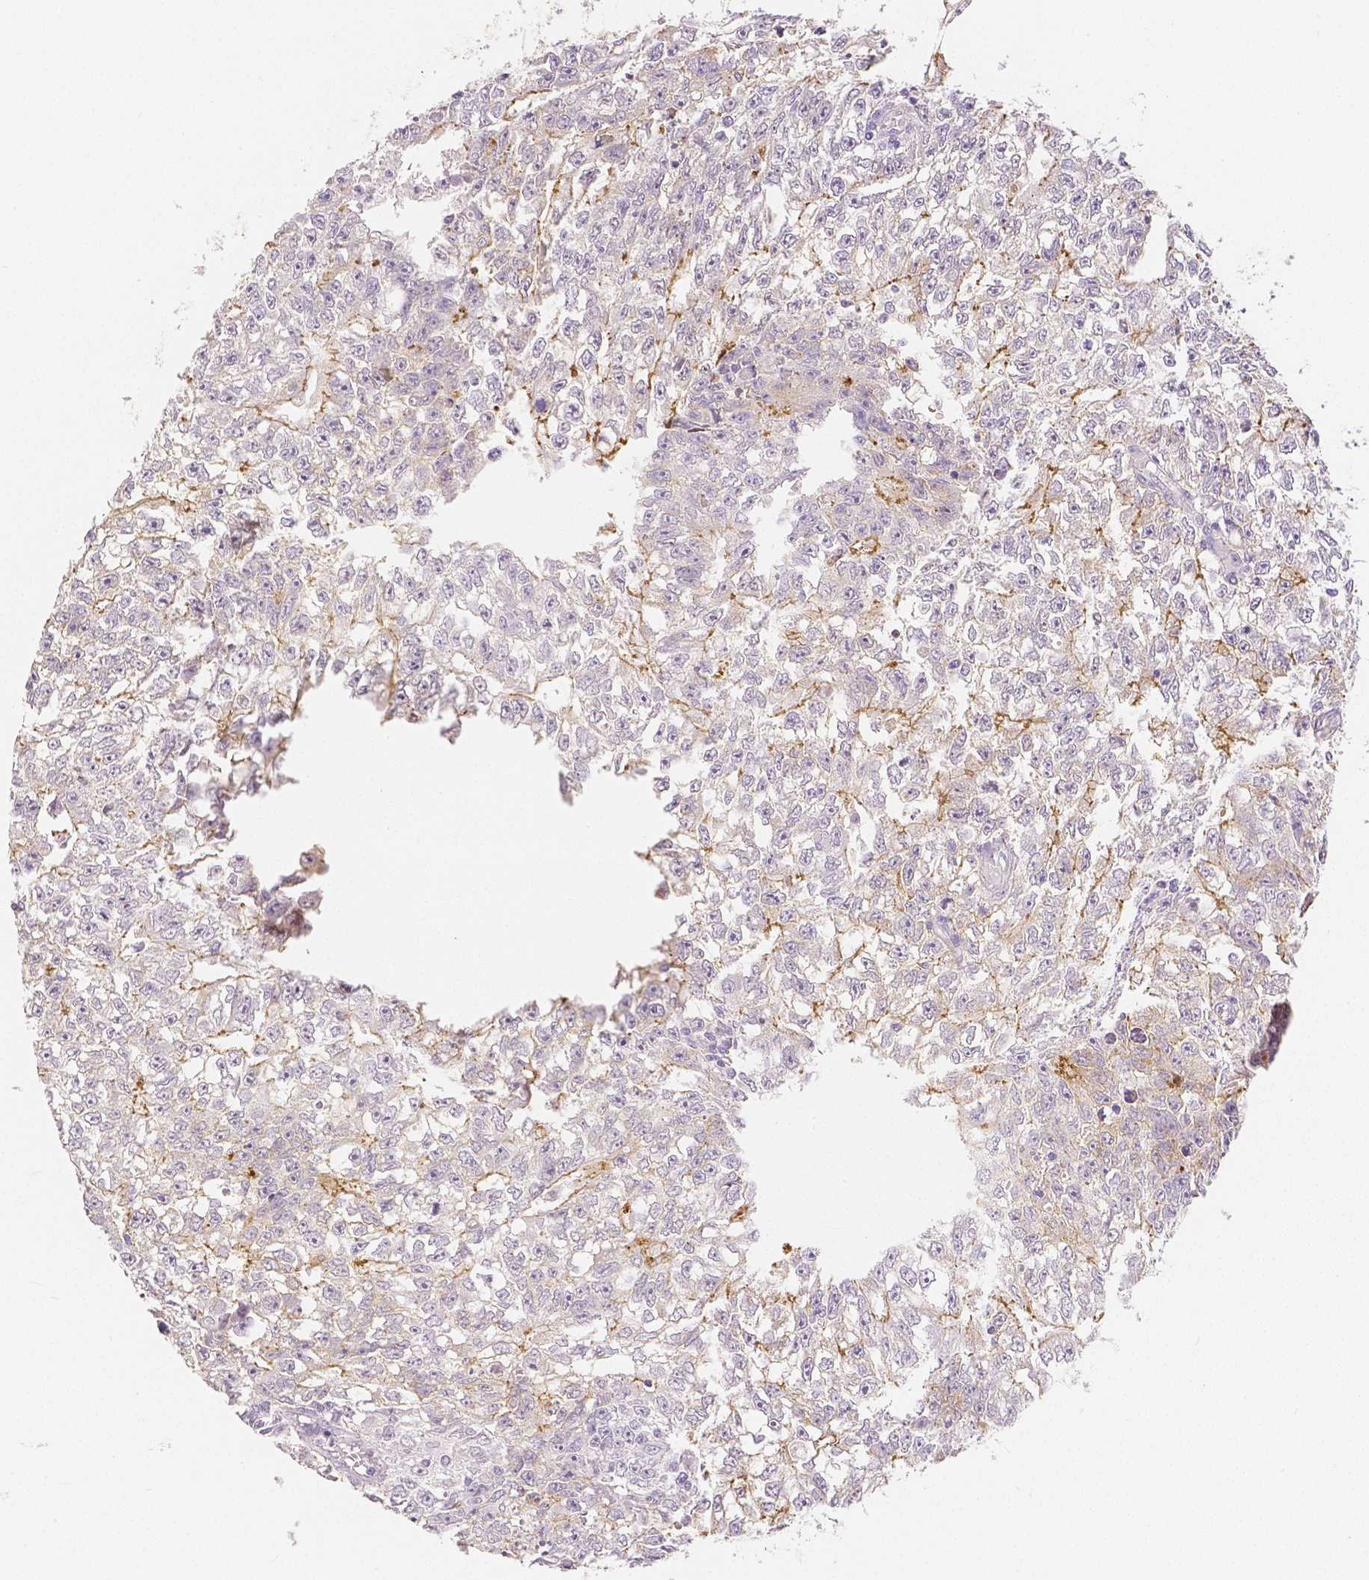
{"staining": {"intensity": "moderate", "quantity": "<25%", "location": "cytoplasmic/membranous"}, "tissue": "testis cancer", "cell_type": "Tumor cells", "image_type": "cancer", "snomed": [{"axis": "morphology", "description": "Carcinoma, Embryonal, NOS"}, {"axis": "morphology", "description": "Teratoma, malignant, NOS"}, {"axis": "topography", "description": "Testis"}], "caption": "Testis malignant teratoma stained for a protein reveals moderate cytoplasmic/membranous positivity in tumor cells. (DAB IHC, brown staining for protein, blue staining for nuclei).", "gene": "OCLN", "patient": {"sex": "male", "age": 24}}